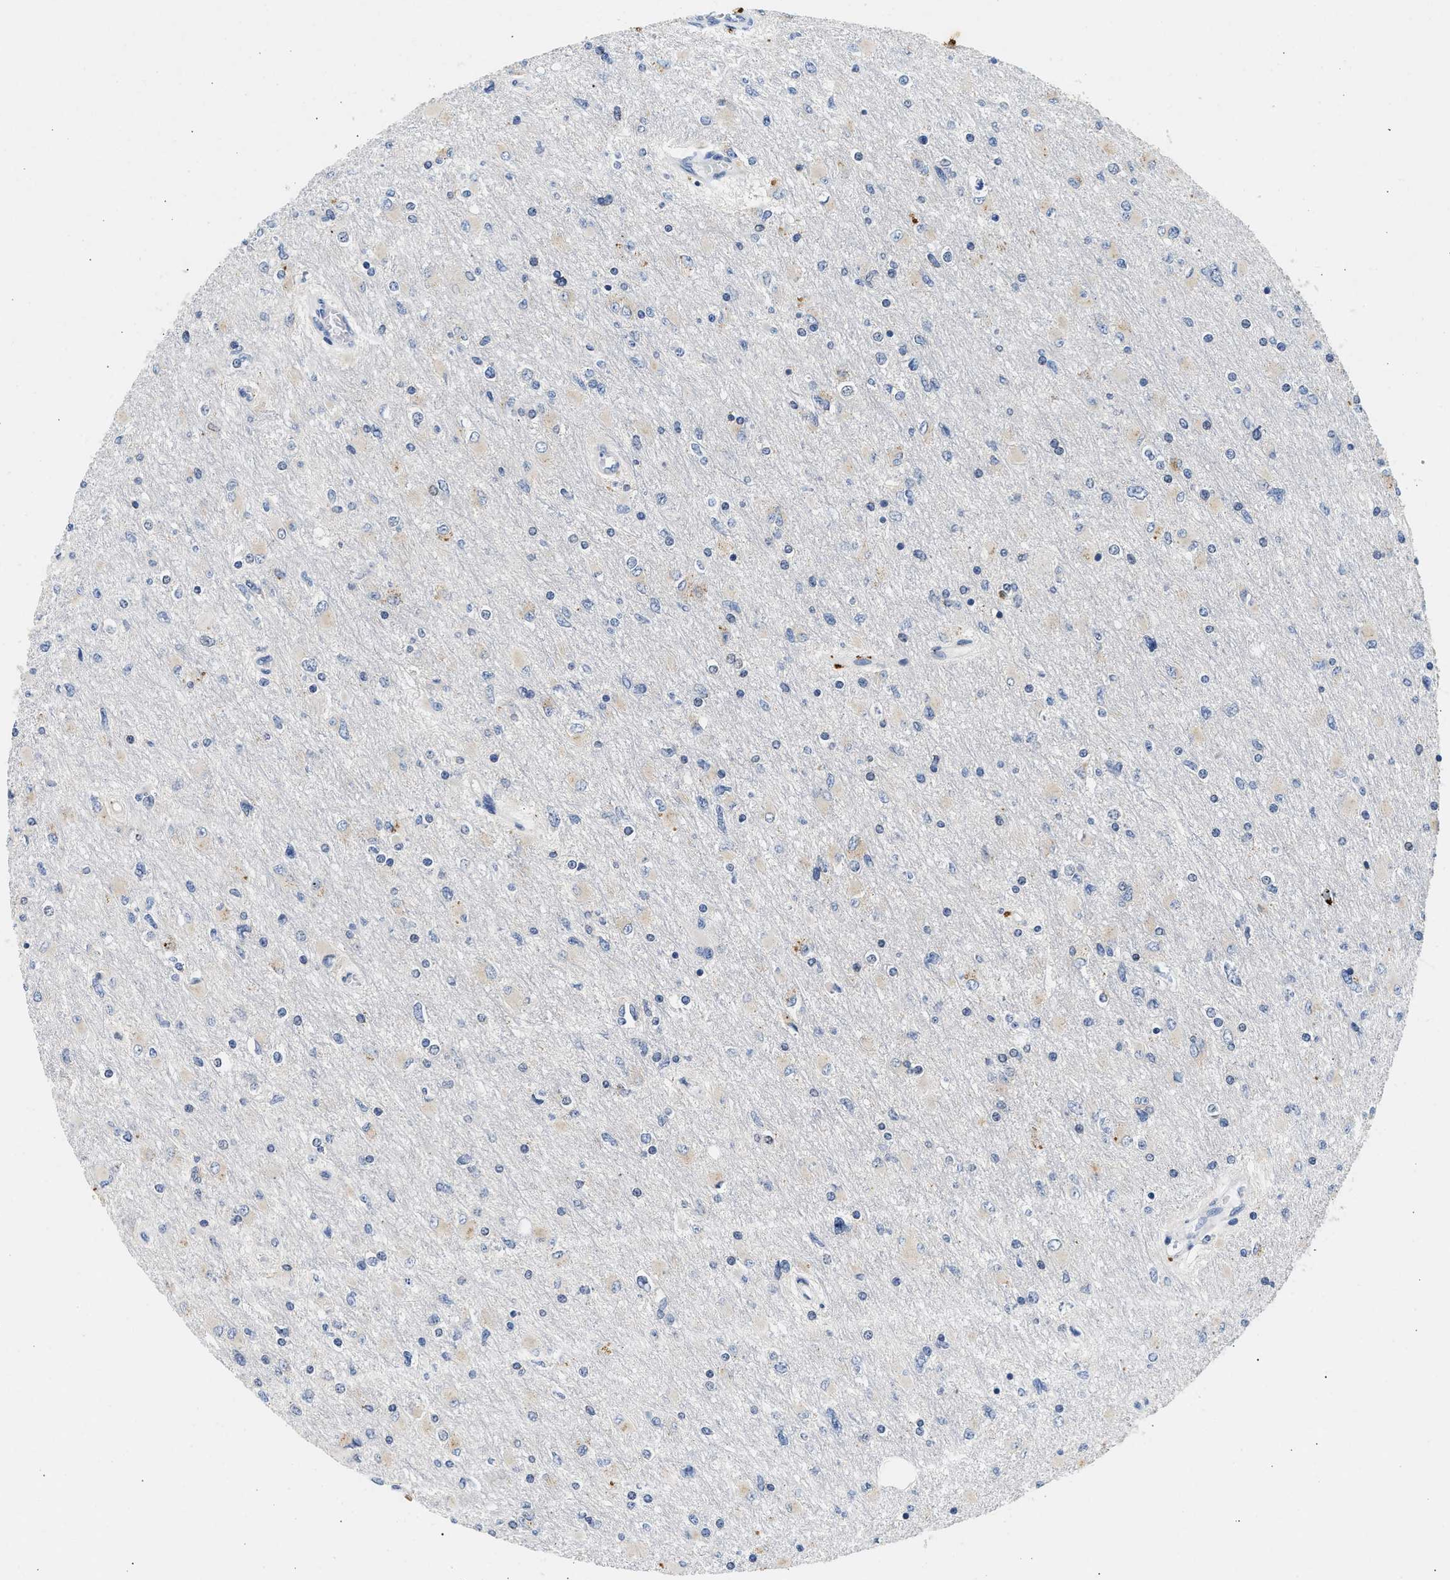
{"staining": {"intensity": "negative", "quantity": "none", "location": "none"}, "tissue": "glioma", "cell_type": "Tumor cells", "image_type": "cancer", "snomed": [{"axis": "morphology", "description": "Glioma, malignant, High grade"}, {"axis": "topography", "description": "Cerebral cortex"}], "caption": "High power microscopy image of an IHC micrograph of malignant high-grade glioma, revealing no significant staining in tumor cells. The staining was performed using DAB to visualize the protein expression in brown, while the nuclei were stained in blue with hematoxylin (Magnification: 20x).", "gene": "PPM1L", "patient": {"sex": "female", "age": 36}}